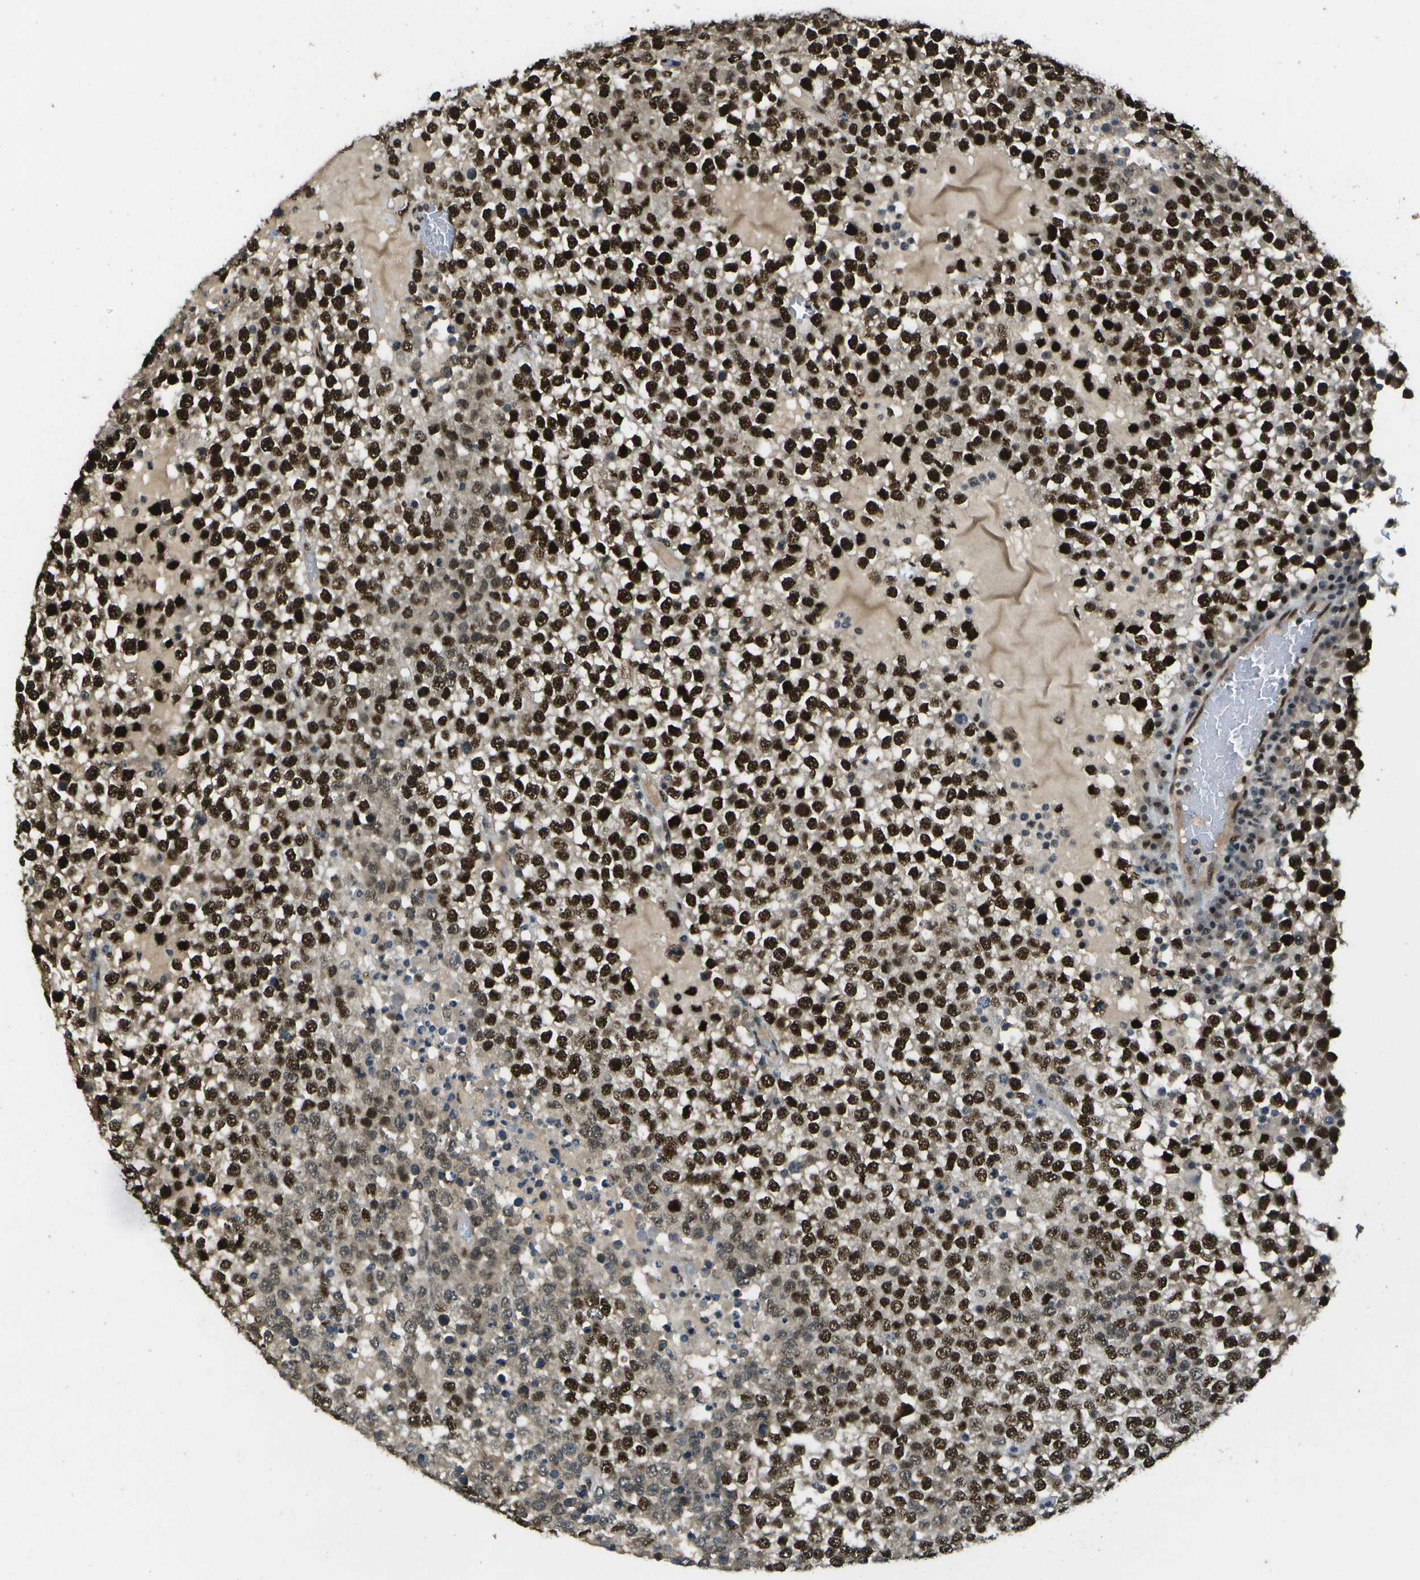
{"staining": {"intensity": "strong", "quantity": "25%-75%", "location": "cytoplasmic/membranous,nuclear"}, "tissue": "testis cancer", "cell_type": "Tumor cells", "image_type": "cancer", "snomed": [{"axis": "morphology", "description": "Seminoma, NOS"}, {"axis": "topography", "description": "Testis"}], "caption": "Testis cancer (seminoma) was stained to show a protein in brown. There is high levels of strong cytoplasmic/membranous and nuclear positivity in approximately 25%-75% of tumor cells.", "gene": "GANC", "patient": {"sex": "male", "age": 65}}